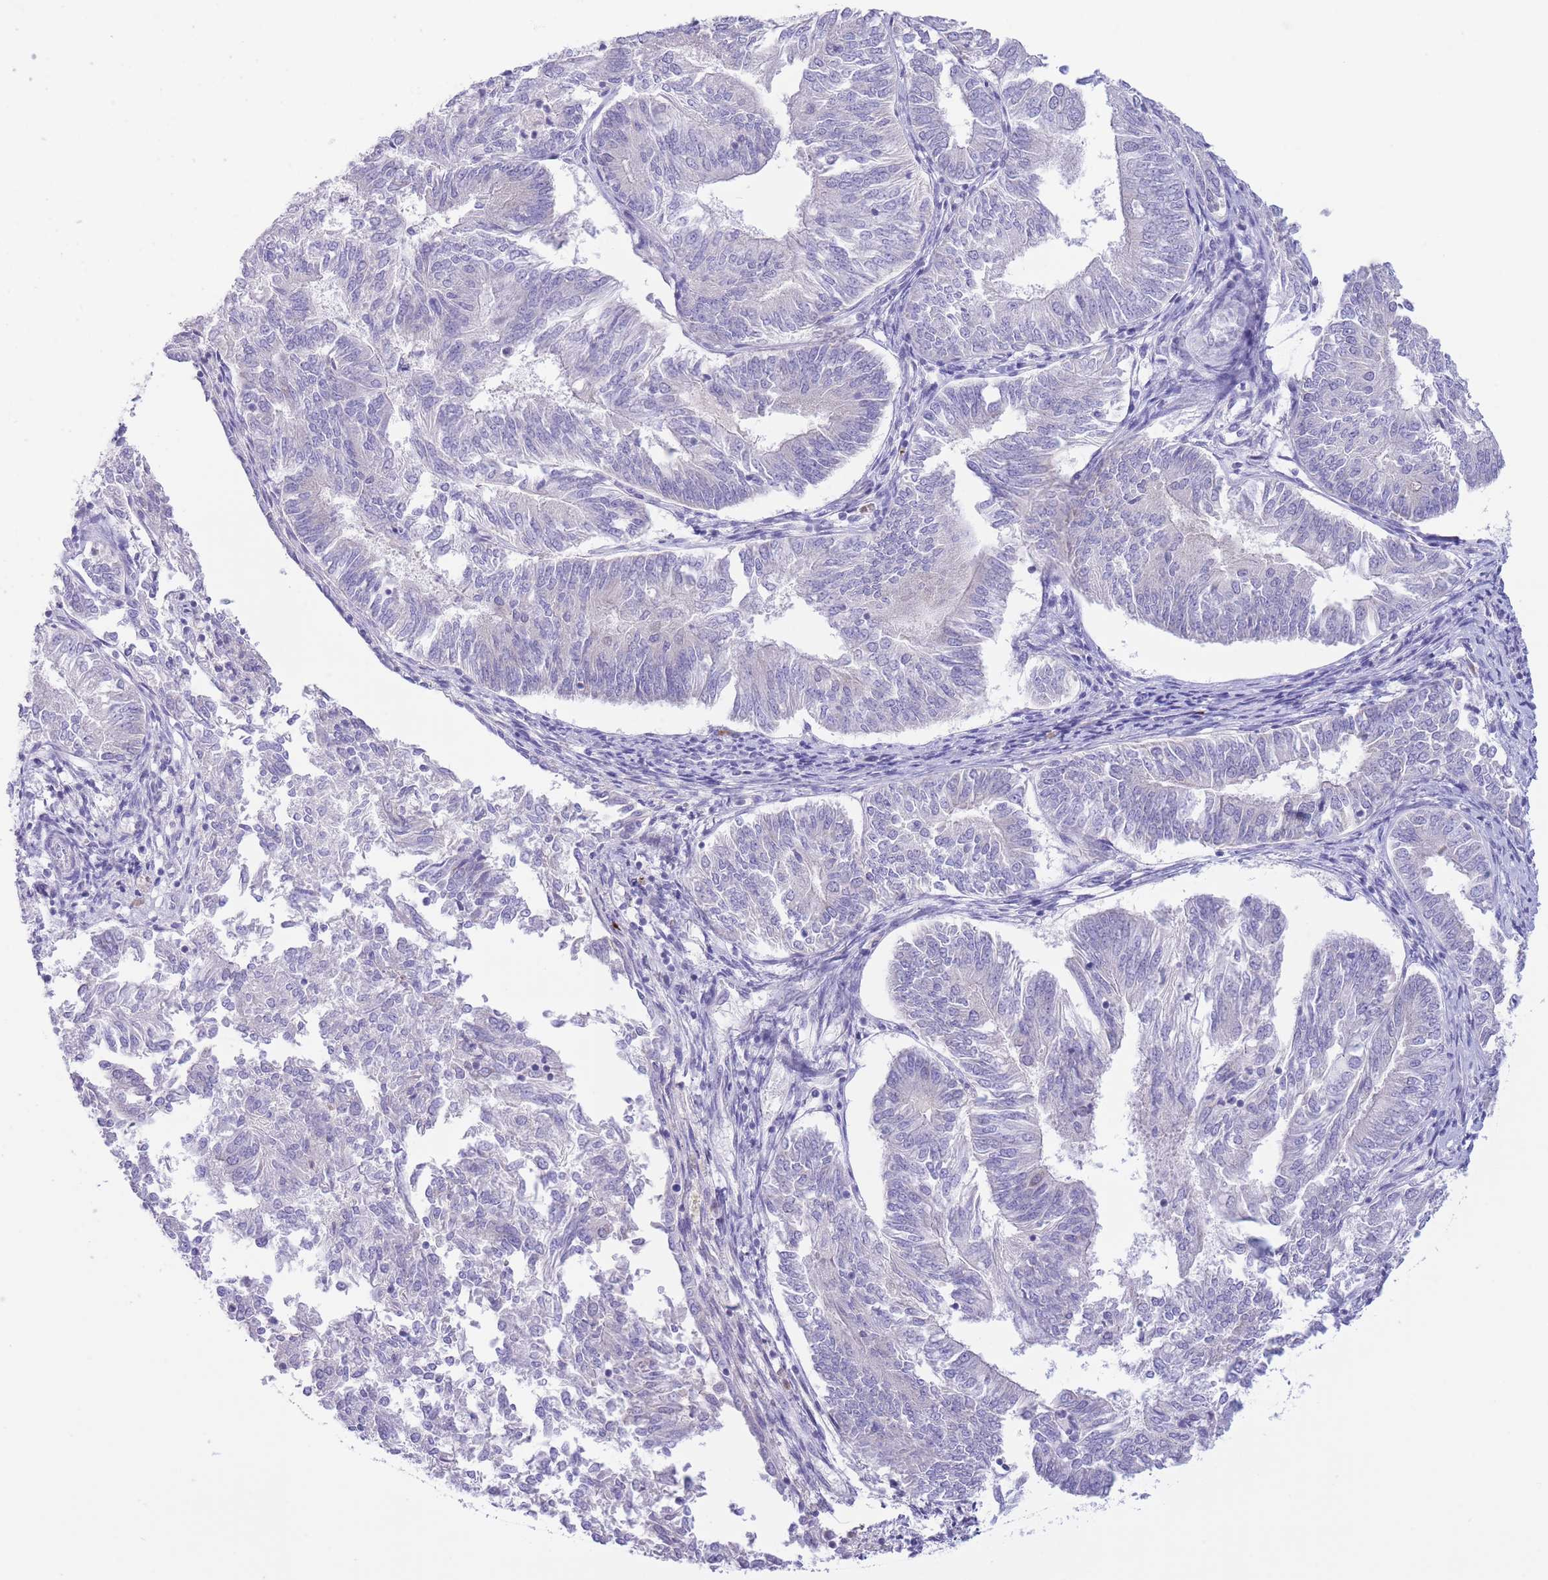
{"staining": {"intensity": "negative", "quantity": "none", "location": "none"}, "tissue": "endometrial cancer", "cell_type": "Tumor cells", "image_type": "cancer", "snomed": [{"axis": "morphology", "description": "Adenocarcinoma, NOS"}, {"axis": "topography", "description": "Endometrium"}], "caption": "Immunohistochemistry (IHC) photomicrograph of endometrial cancer stained for a protein (brown), which shows no staining in tumor cells.", "gene": "ASAP3", "patient": {"sex": "female", "age": 58}}